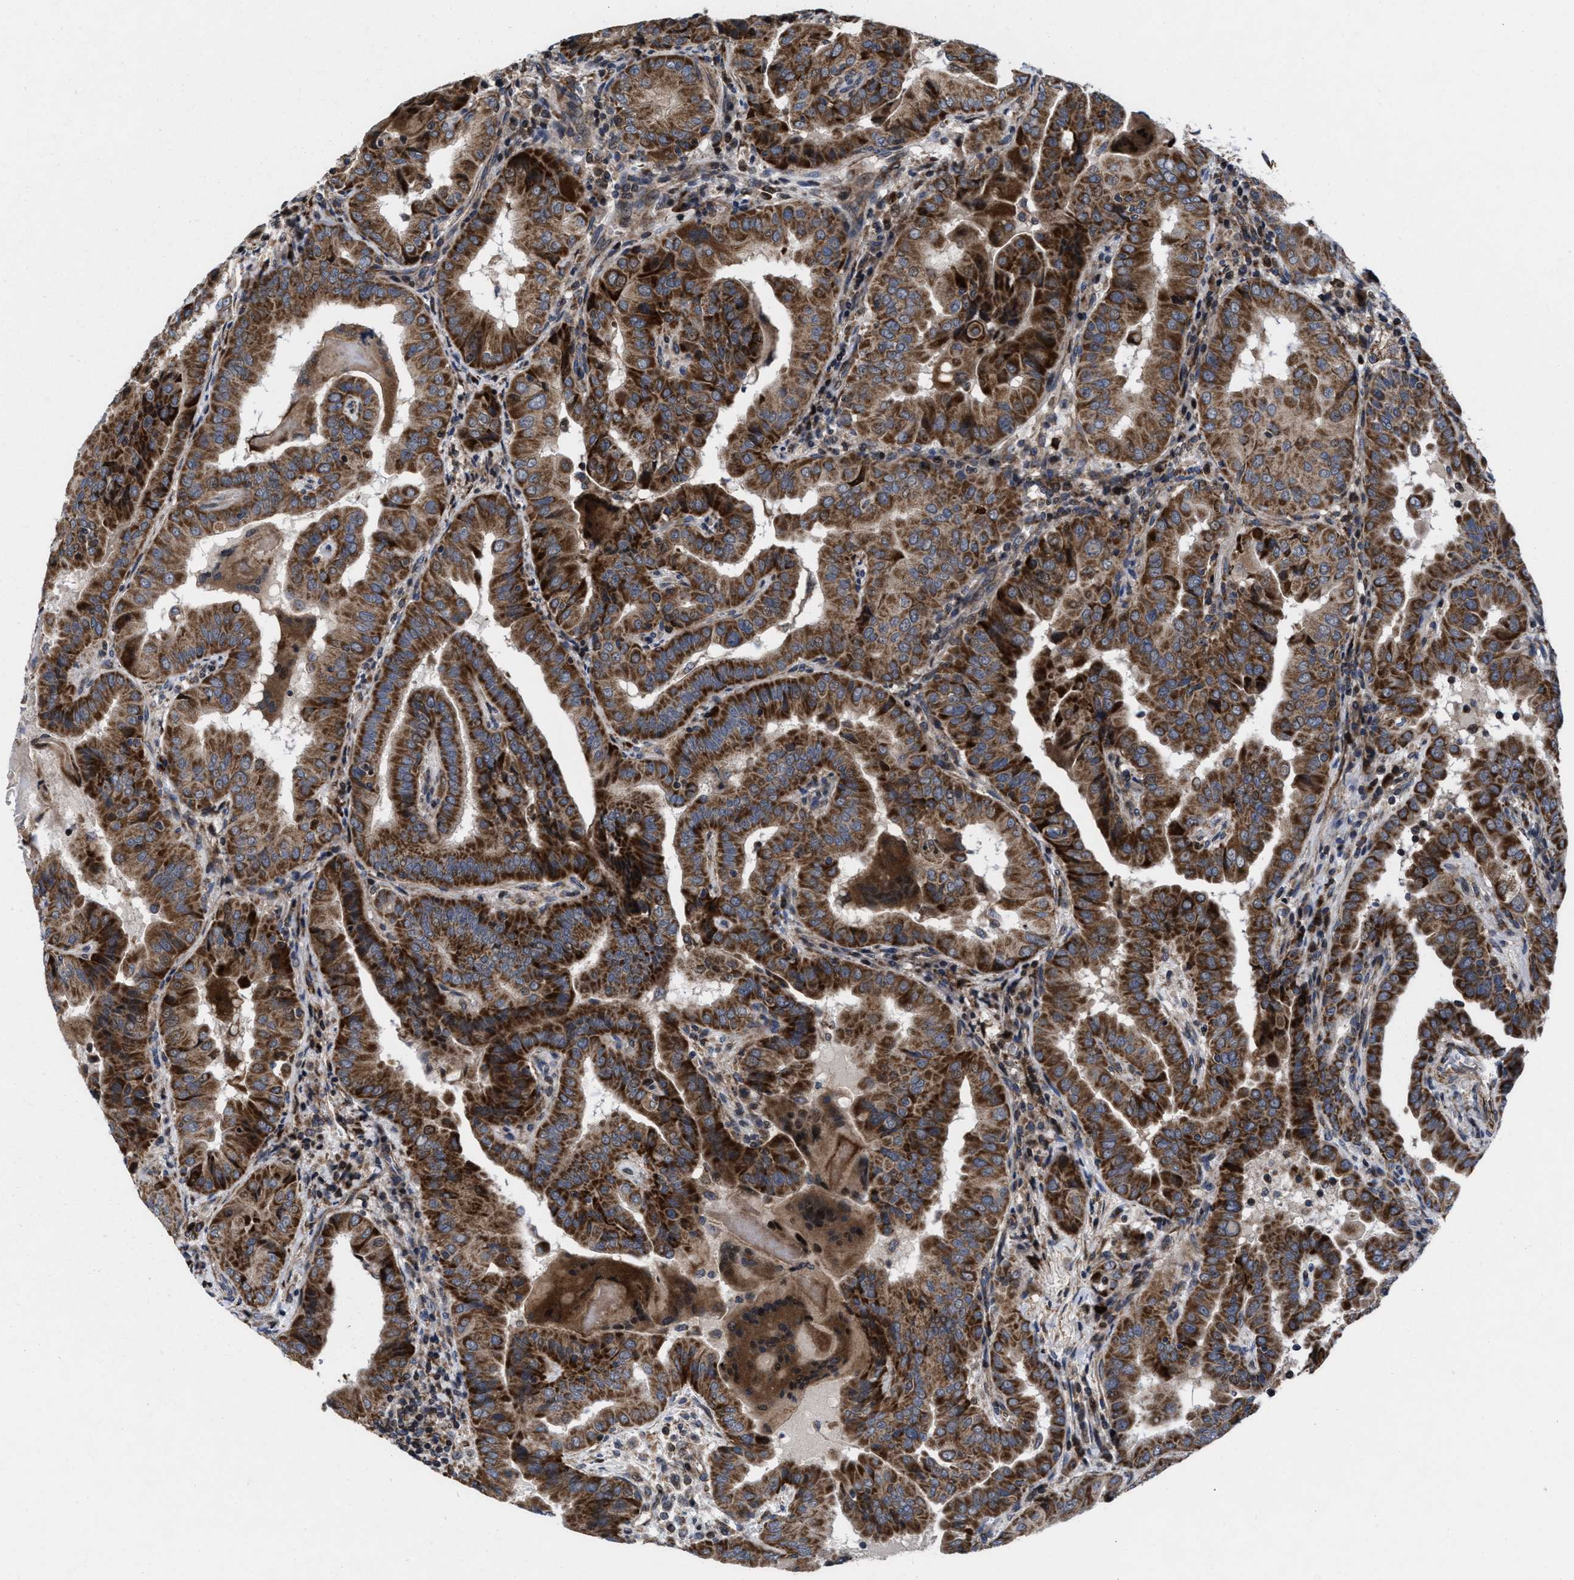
{"staining": {"intensity": "strong", "quantity": ">75%", "location": "cytoplasmic/membranous"}, "tissue": "thyroid cancer", "cell_type": "Tumor cells", "image_type": "cancer", "snomed": [{"axis": "morphology", "description": "Papillary adenocarcinoma, NOS"}, {"axis": "topography", "description": "Thyroid gland"}], "caption": "An immunohistochemistry (IHC) micrograph of neoplastic tissue is shown. Protein staining in brown shows strong cytoplasmic/membranous positivity in thyroid cancer within tumor cells.", "gene": "MRPL50", "patient": {"sex": "male", "age": 33}}